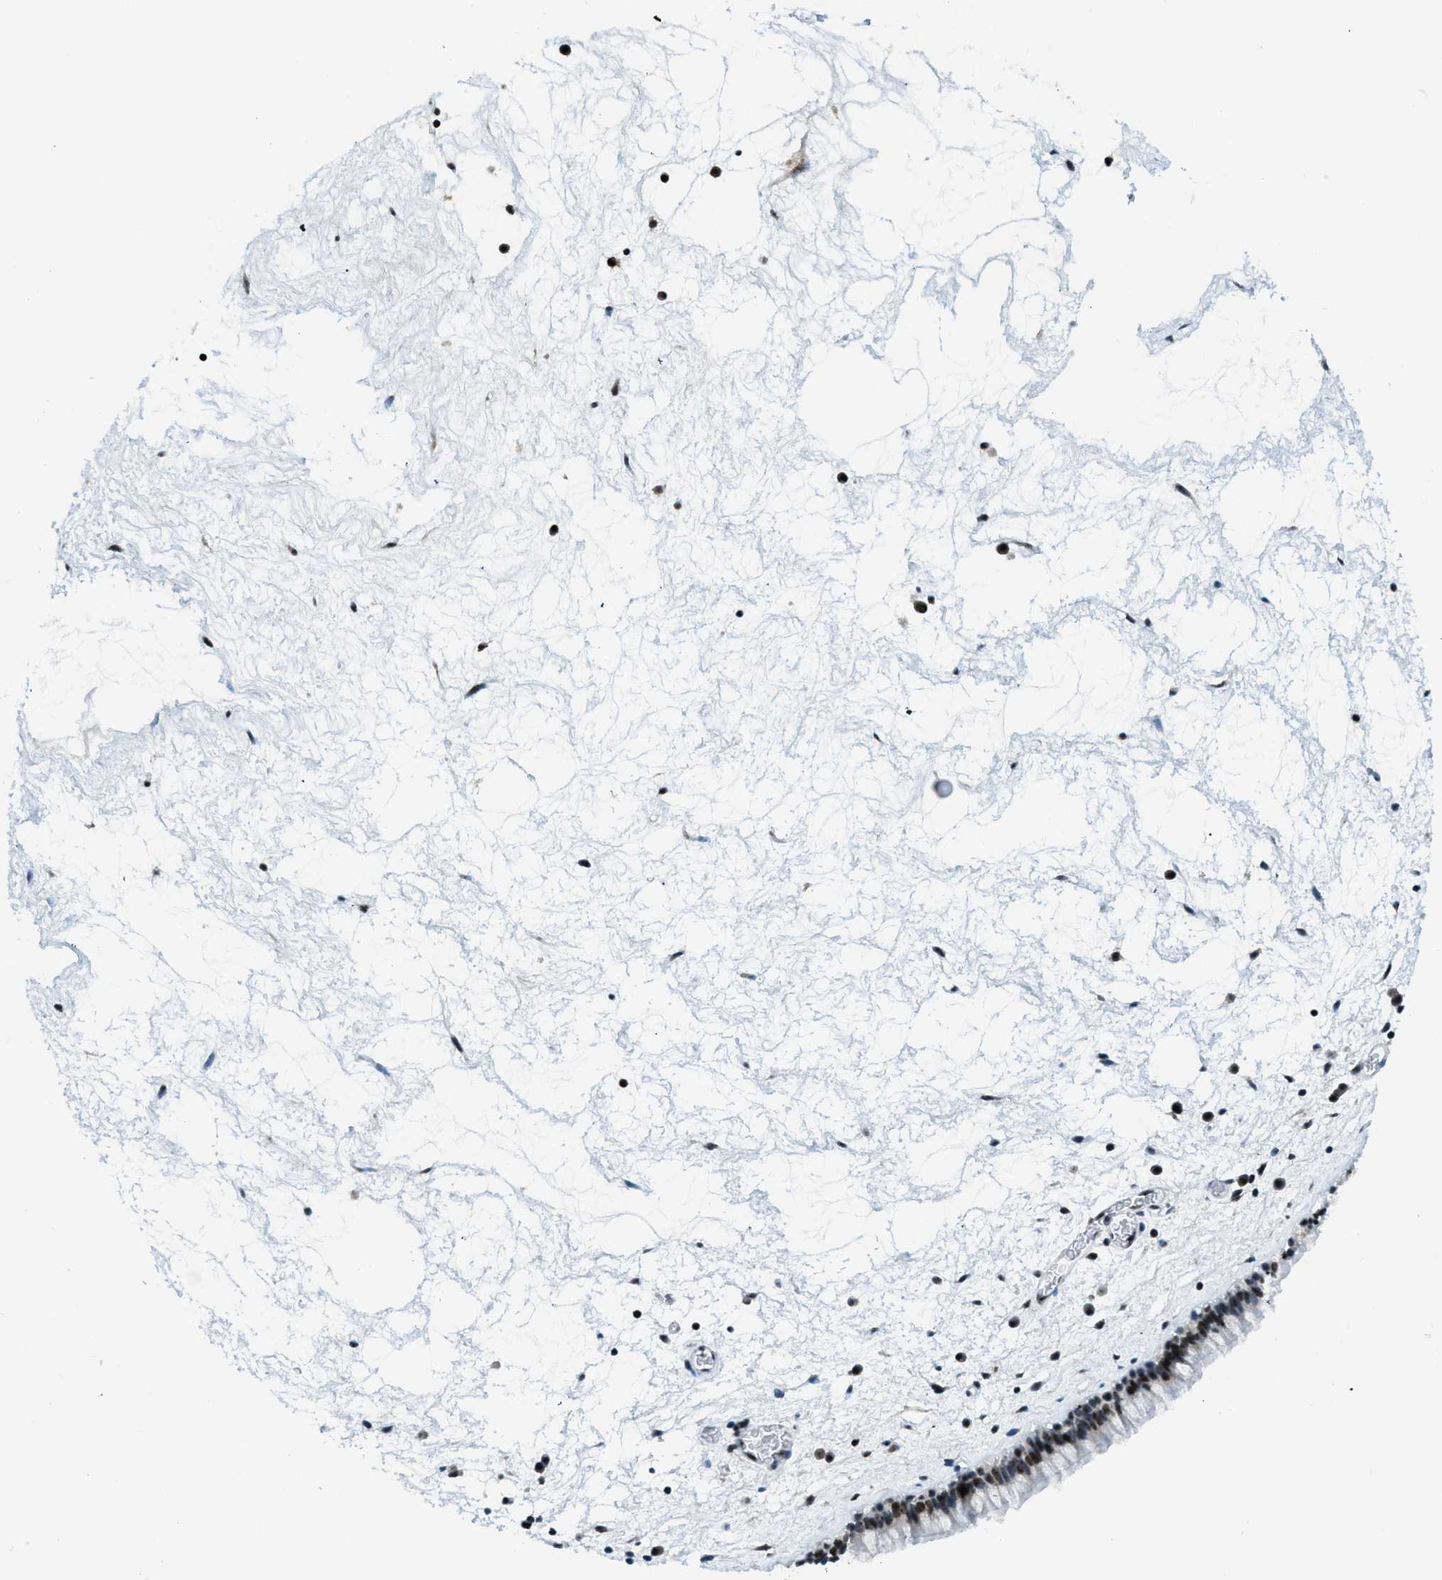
{"staining": {"intensity": "strong", "quantity": ">75%", "location": "nuclear"}, "tissue": "nasopharynx", "cell_type": "Respiratory epithelial cells", "image_type": "normal", "snomed": [{"axis": "morphology", "description": "Normal tissue, NOS"}, {"axis": "morphology", "description": "Inflammation, NOS"}, {"axis": "topography", "description": "Nasopharynx"}], "caption": "Nasopharynx stained with DAB (3,3'-diaminobenzidine) immunohistochemistry (IHC) displays high levels of strong nuclear staining in about >75% of respiratory epithelial cells.", "gene": "RAD51B", "patient": {"sex": "male", "age": 48}}